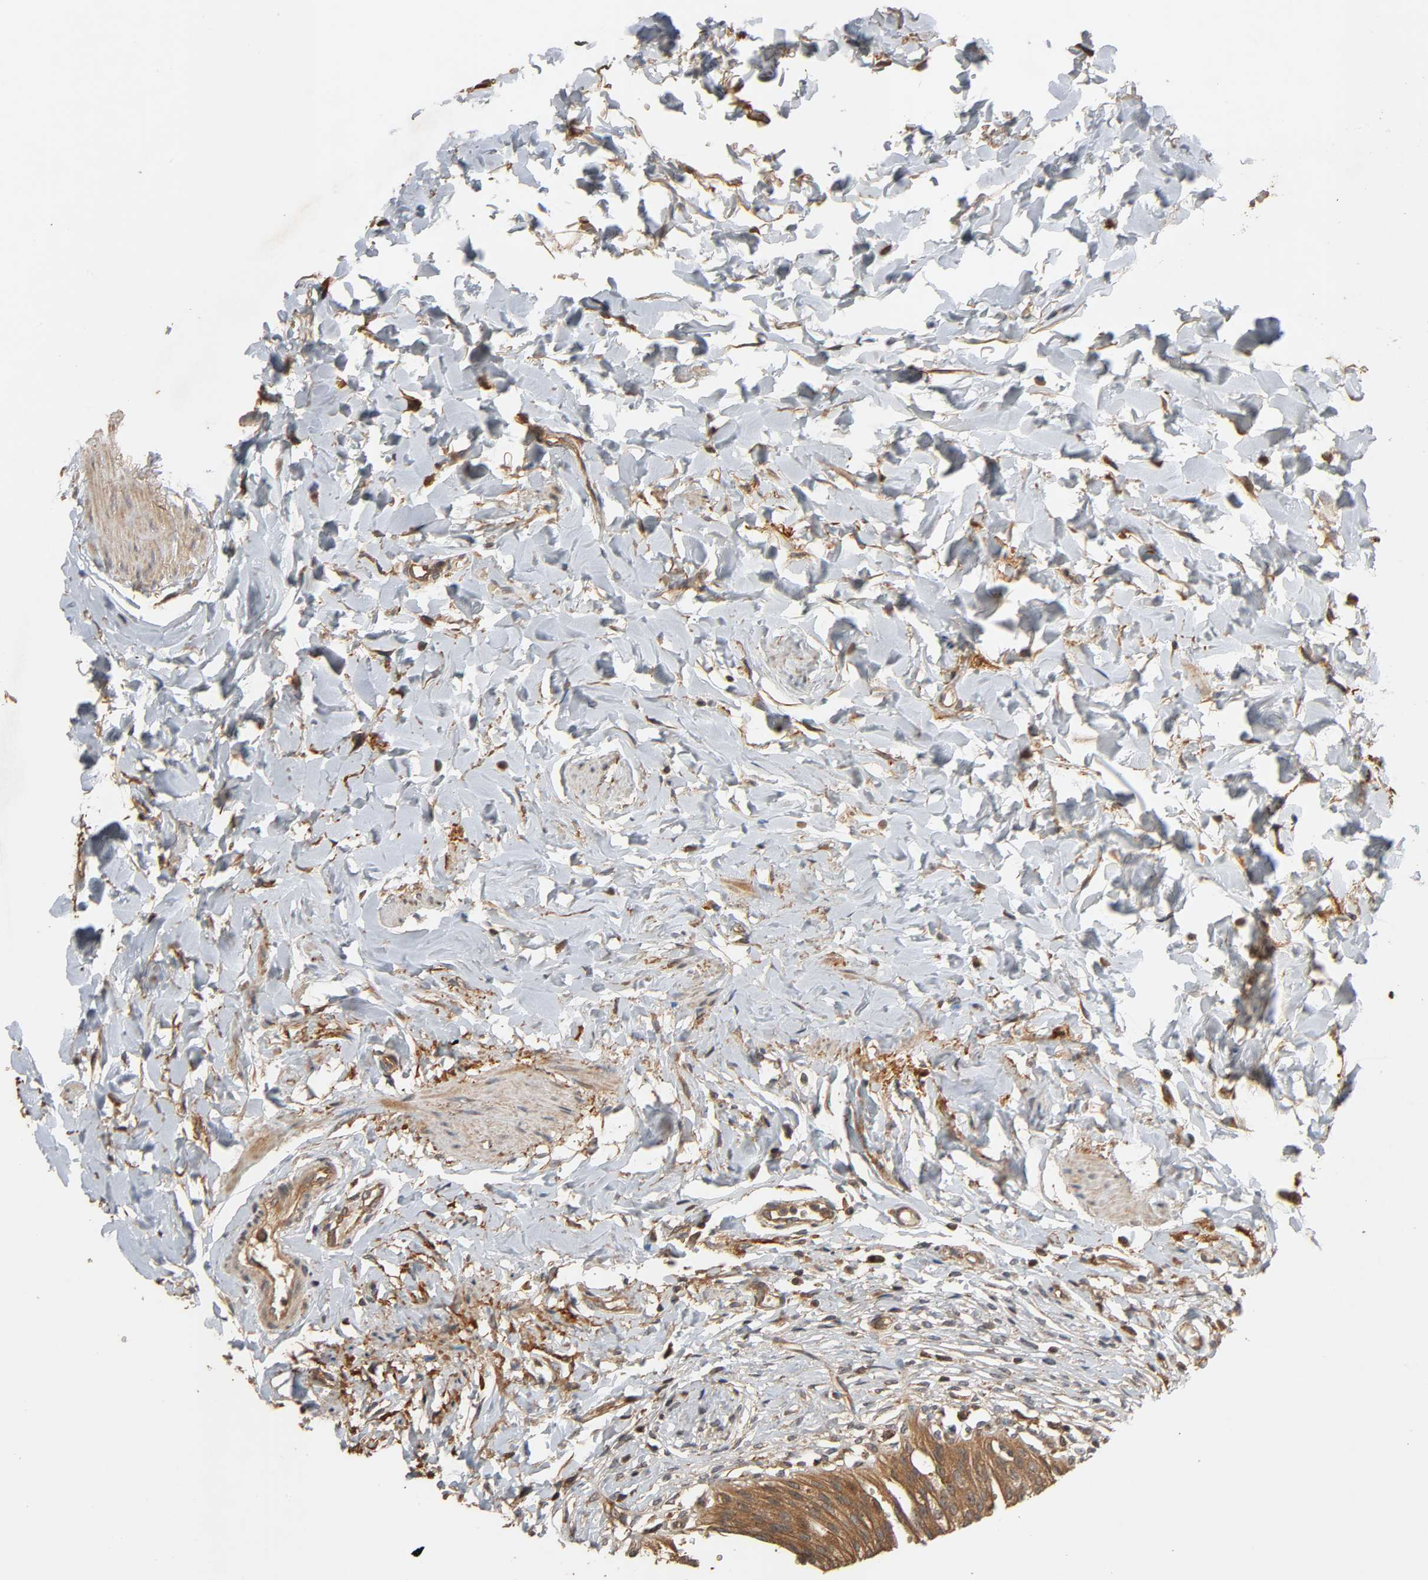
{"staining": {"intensity": "strong", "quantity": ">75%", "location": "cytoplasmic/membranous"}, "tissue": "urinary bladder", "cell_type": "Urothelial cells", "image_type": "normal", "snomed": [{"axis": "morphology", "description": "Normal tissue, NOS"}, {"axis": "topography", "description": "Urinary bladder"}], "caption": "A brown stain shows strong cytoplasmic/membranous positivity of a protein in urothelial cells of benign urinary bladder. Ihc stains the protein in brown and the nuclei are stained blue.", "gene": "MAP3K8", "patient": {"sex": "female", "age": 80}}